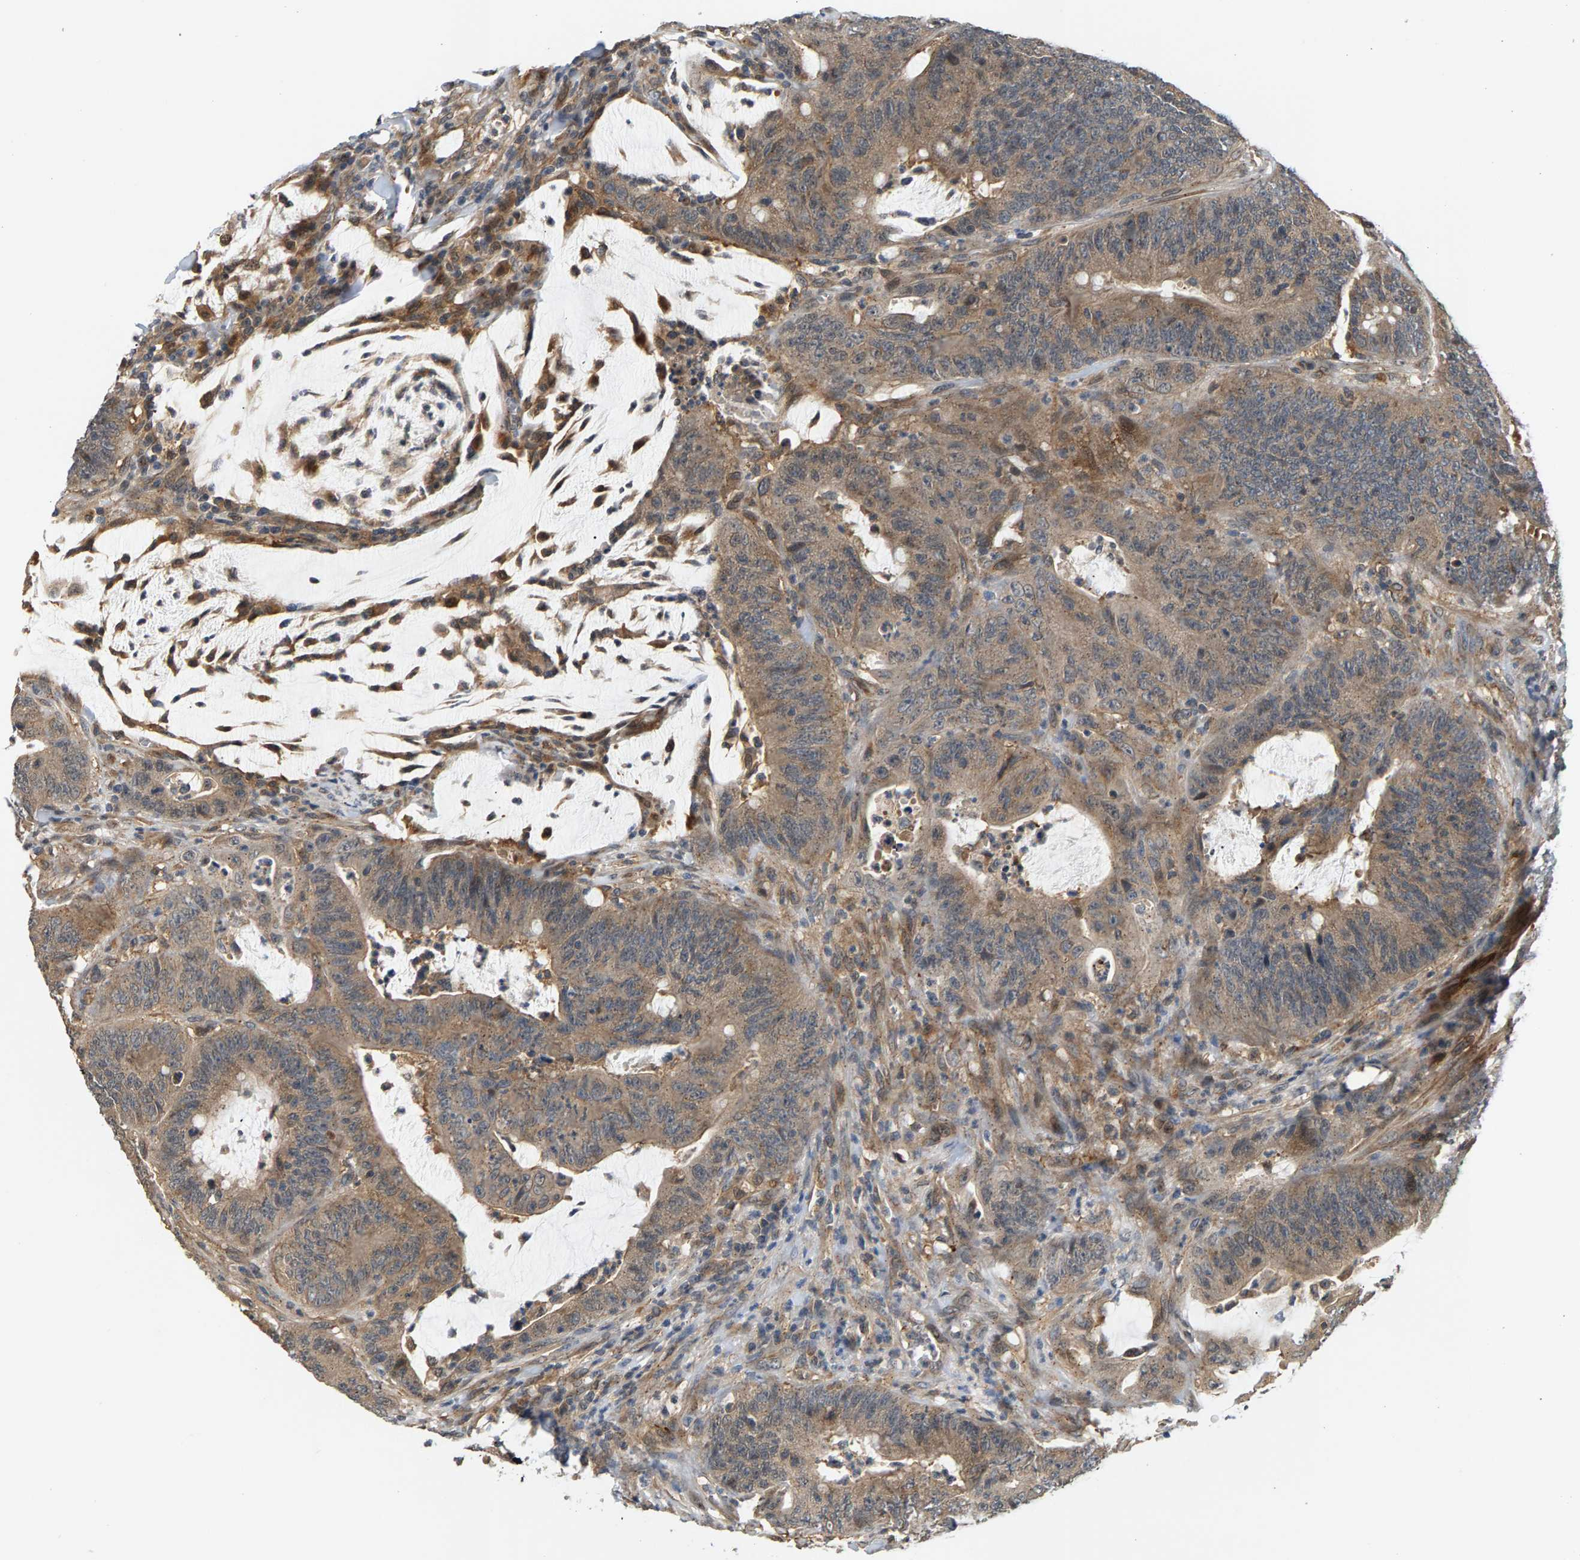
{"staining": {"intensity": "moderate", "quantity": ">75%", "location": "cytoplasmic/membranous"}, "tissue": "colorectal cancer", "cell_type": "Tumor cells", "image_type": "cancer", "snomed": [{"axis": "morphology", "description": "Adenocarcinoma, NOS"}, {"axis": "topography", "description": "Colon"}], "caption": "This is an image of IHC staining of colorectal adenocarcinoma, which shows moderate staining in the cytoplasmic/membranous of tumor cells.", "gene": "MAP2K5", "patient": {"sex": "male", "age": 45}}